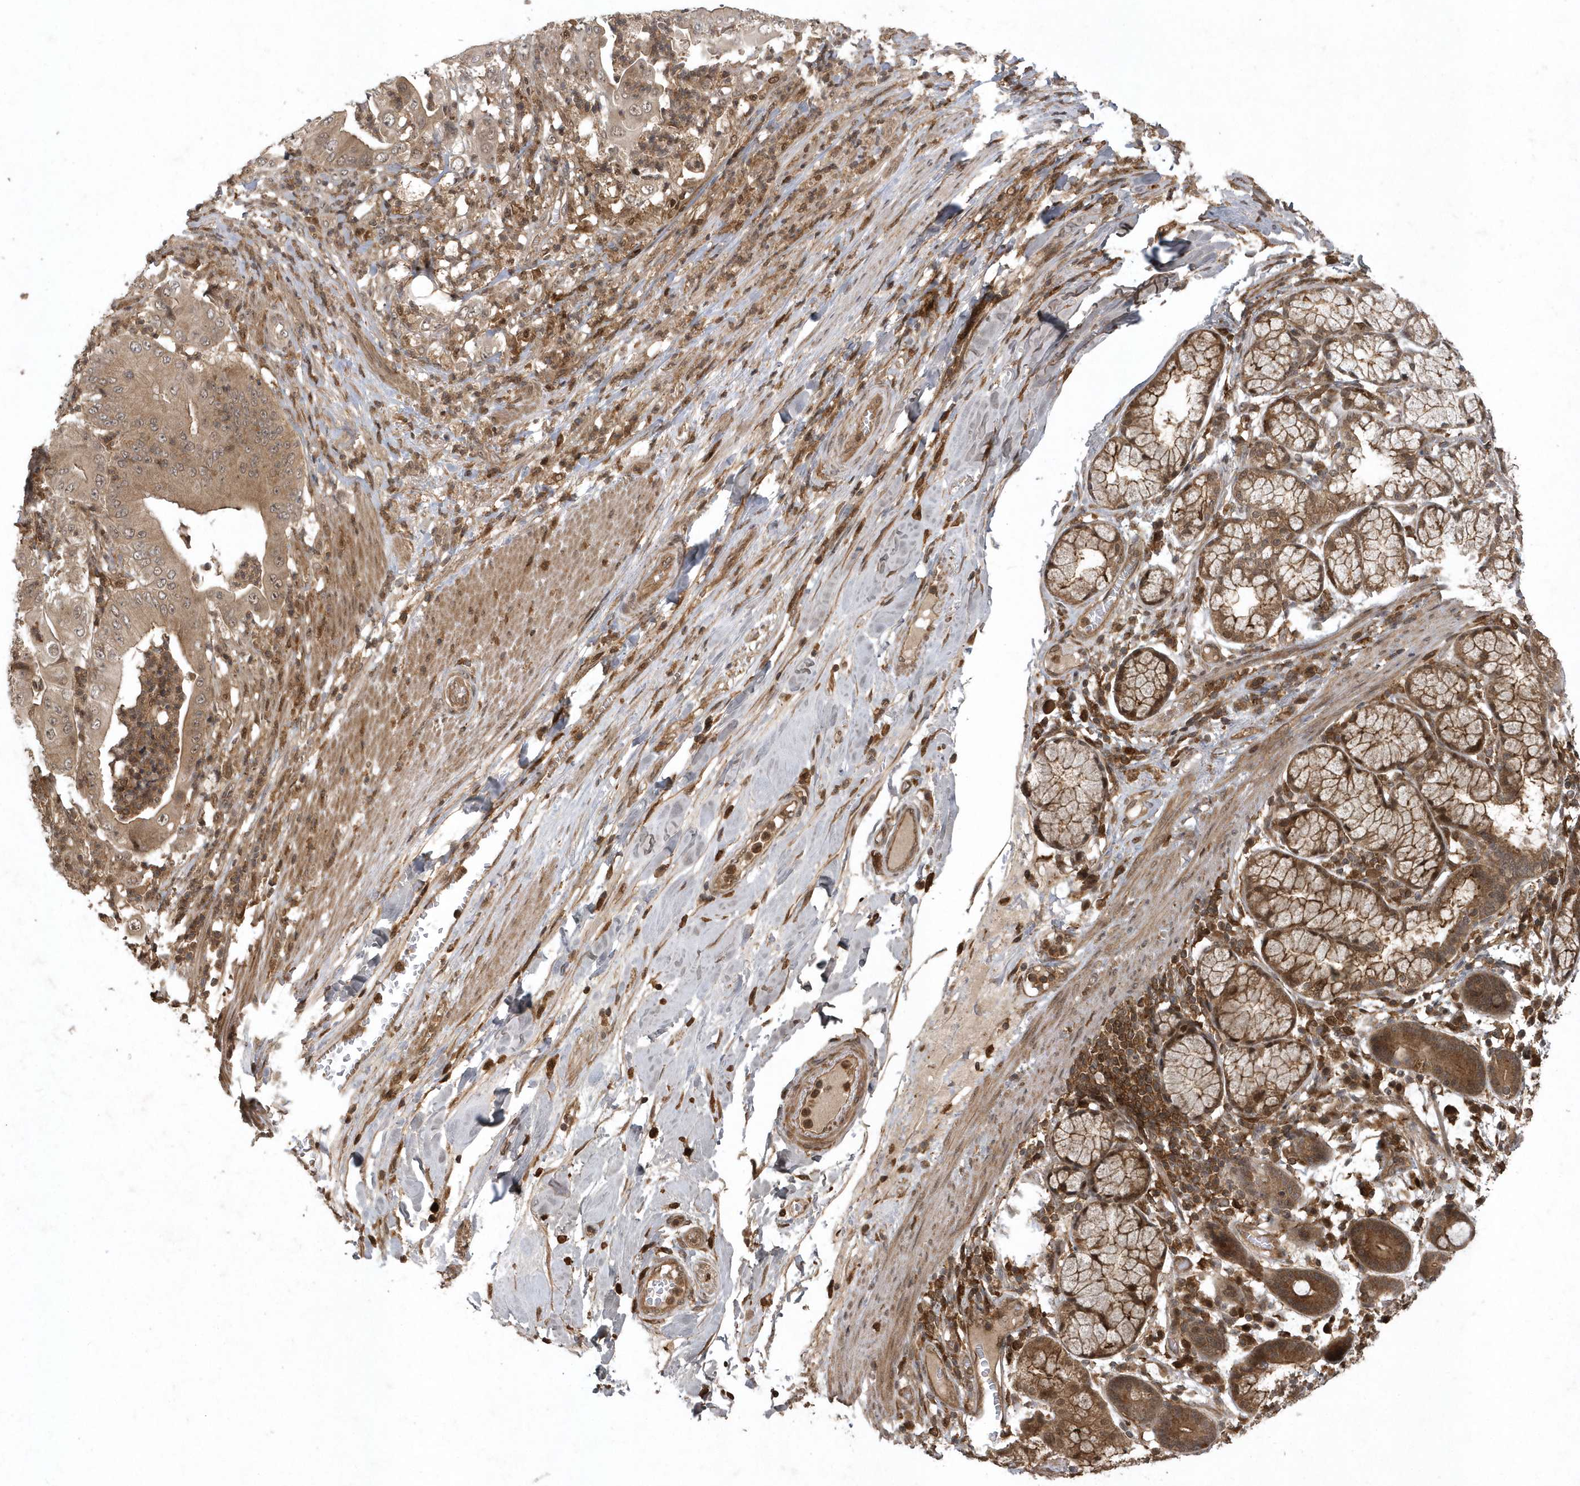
{"staining": {"intensity": "moderate", "quantity": ">75%", "location": "cytoplasmic/membranous"}, "tissue": "pancreatic cancer", "cell_type": "Tumor cells", "image_type": "cancer", "snomed": [{"axis": "morphology", "description": "Adenocarcinoma, NOS"}, {"axis": "topography", "description": "Pancreas"}], "caption": "This photomicrograph reveals adenocarcinoma (pancreatic) stained with immunohistochemistry (IHC) to label a protein in brown. The cytoplasmic/membranous of tumor cells show moderate positivity for the protein. Nuclei are counter-stained blue.", "gene": "LACC1", "patient": {"sex": "female", "age": 77}}